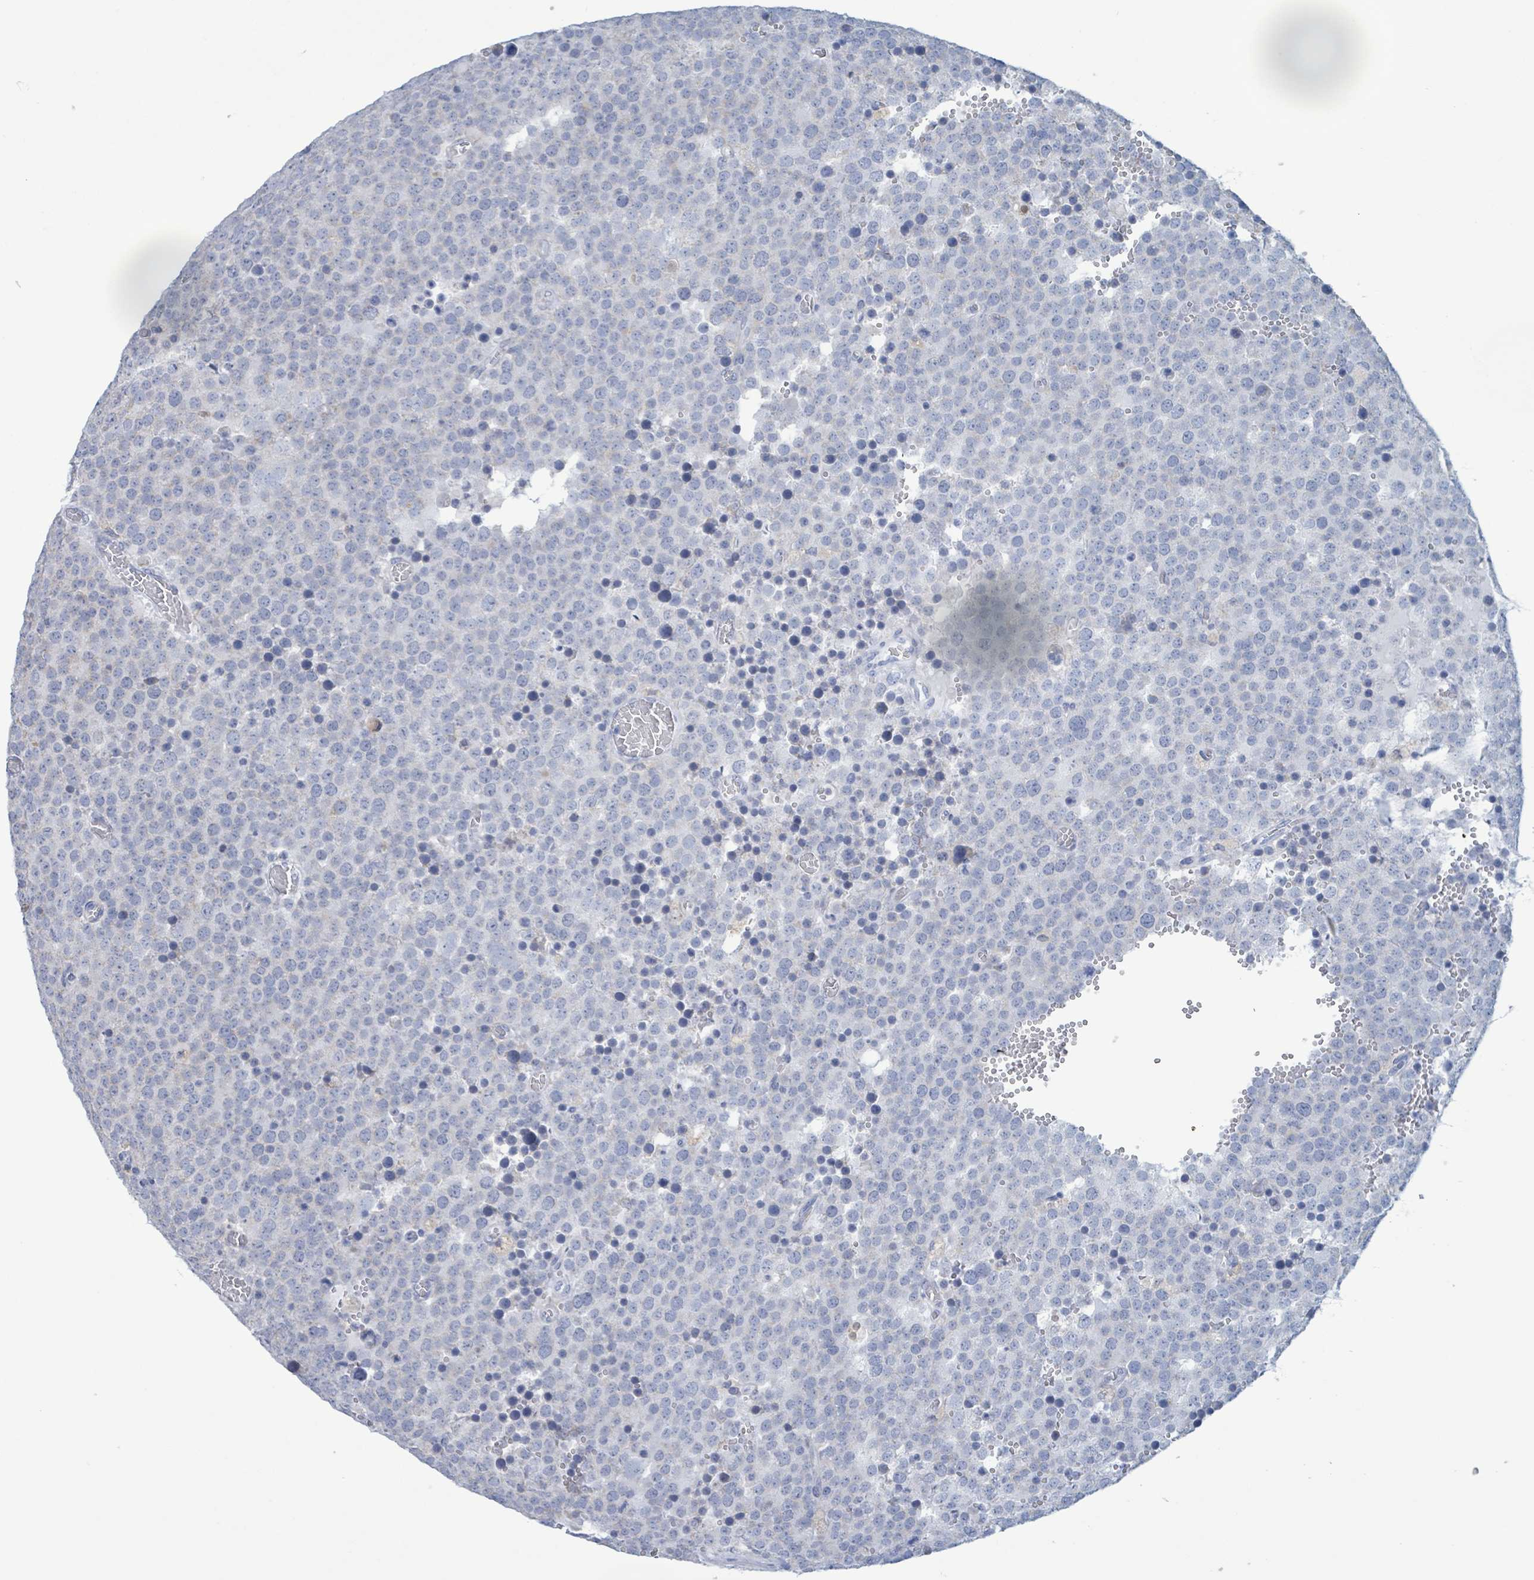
{"staining": {"intensity": "negative", "quantity": "none", "location": "none"}, "tissue": "testis cancer", "cell_type": "Tumor cells", "image_type": "cancer", "snomed": [{"axis": "morphology", "description": "Normal tissue, NOS"}, {"axis": "morphology", "description": "Seminoma, NOS"}, {"axis": "topography", "description": "Testis"}], "caption": "Immunohistochemistry of human testis cancer (seminoma) demonstrates no staining in tumor cells.", "gene": "AKR1C4", "patient": {"sex": "male", "age": 71}}